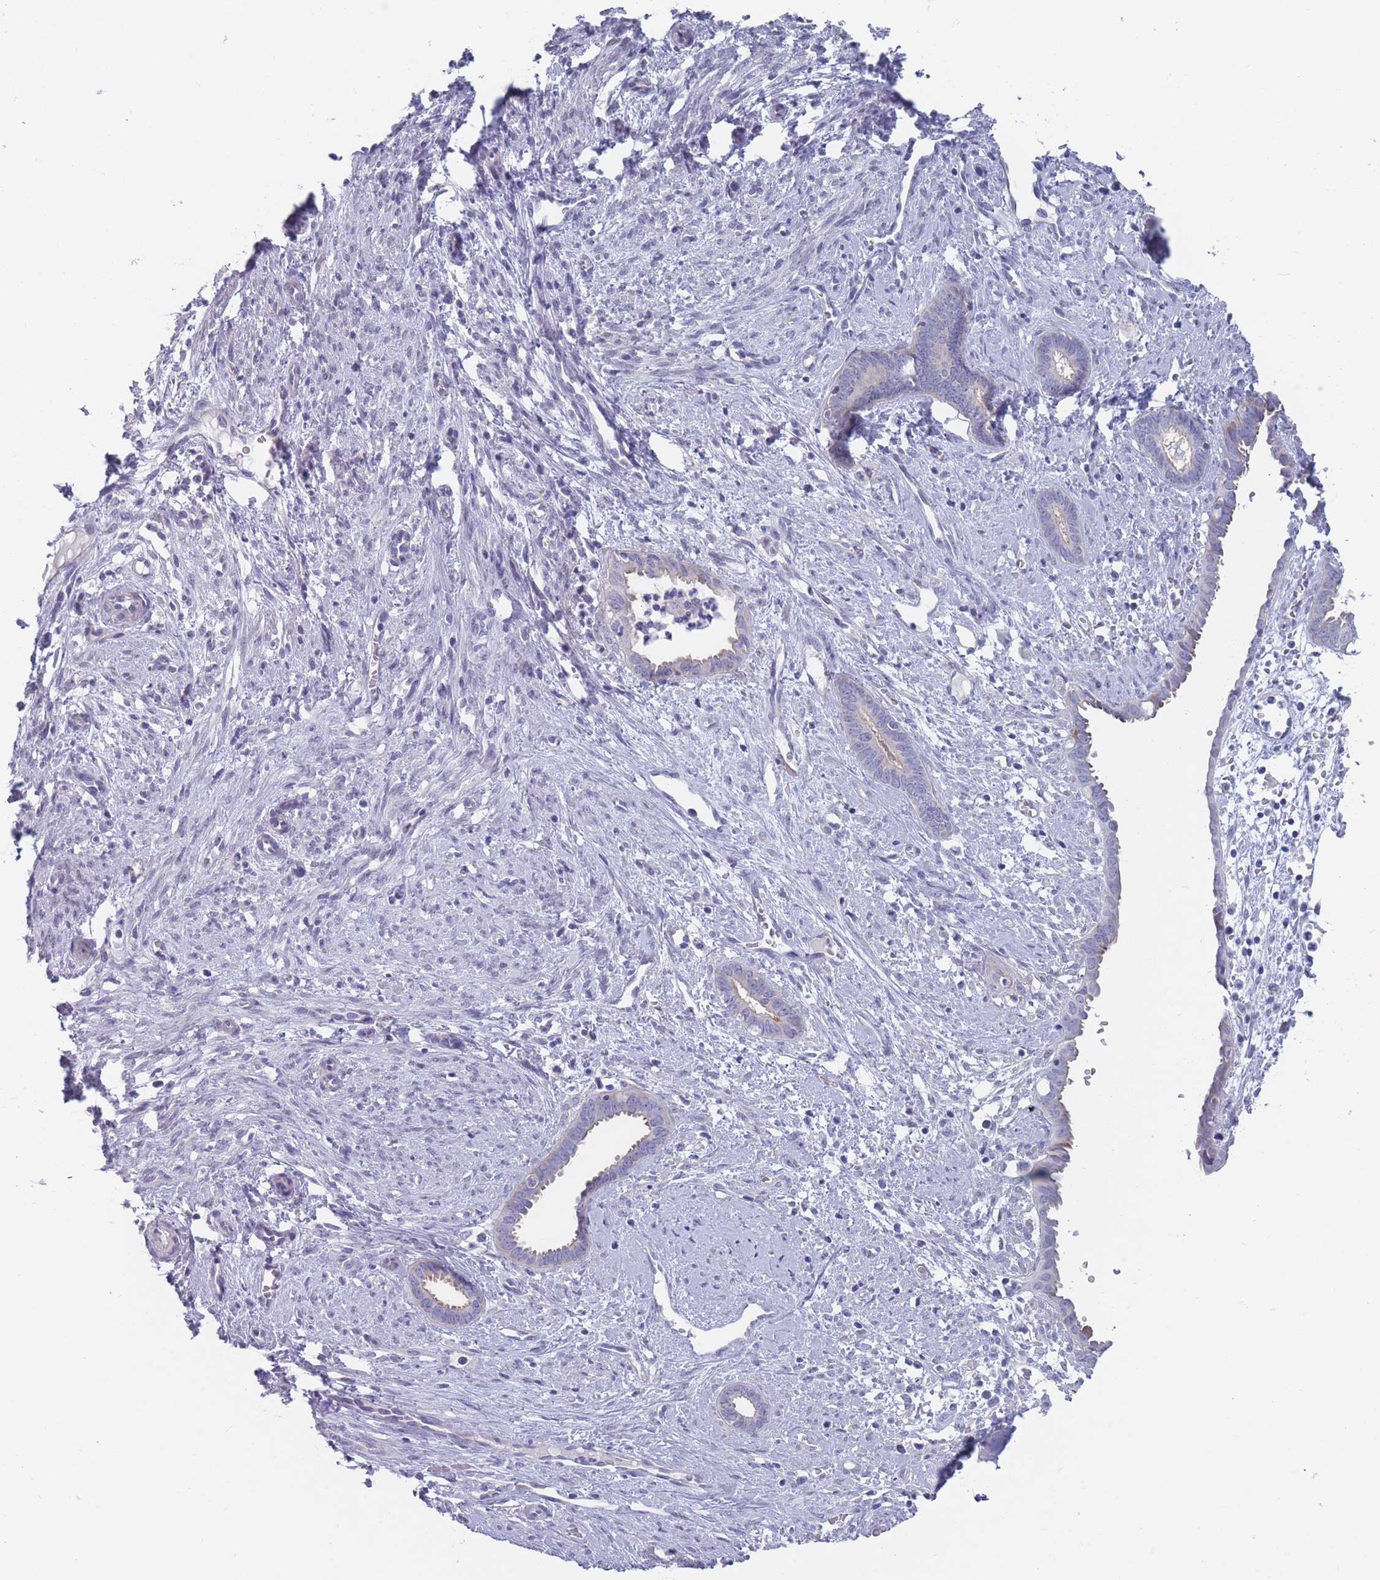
{"staining": {"intensity": "negative", "quantity": "none", "location": "none"}, "tissue": "endometrium", "cell_type": "Cells in endometrial stroma", "image_type": "normal", "snomed": [{"axis": "morphology", "description": "Normal tissue, NOS"}, {"axis": "topography", "description": "Endometrium"}], "caption": "Human endometrium stained for a protein using IHC displays no positivity in cells in endometrial stroma.", "gene": "PIGU", "patient": {"sex": "female", "age": 61}}